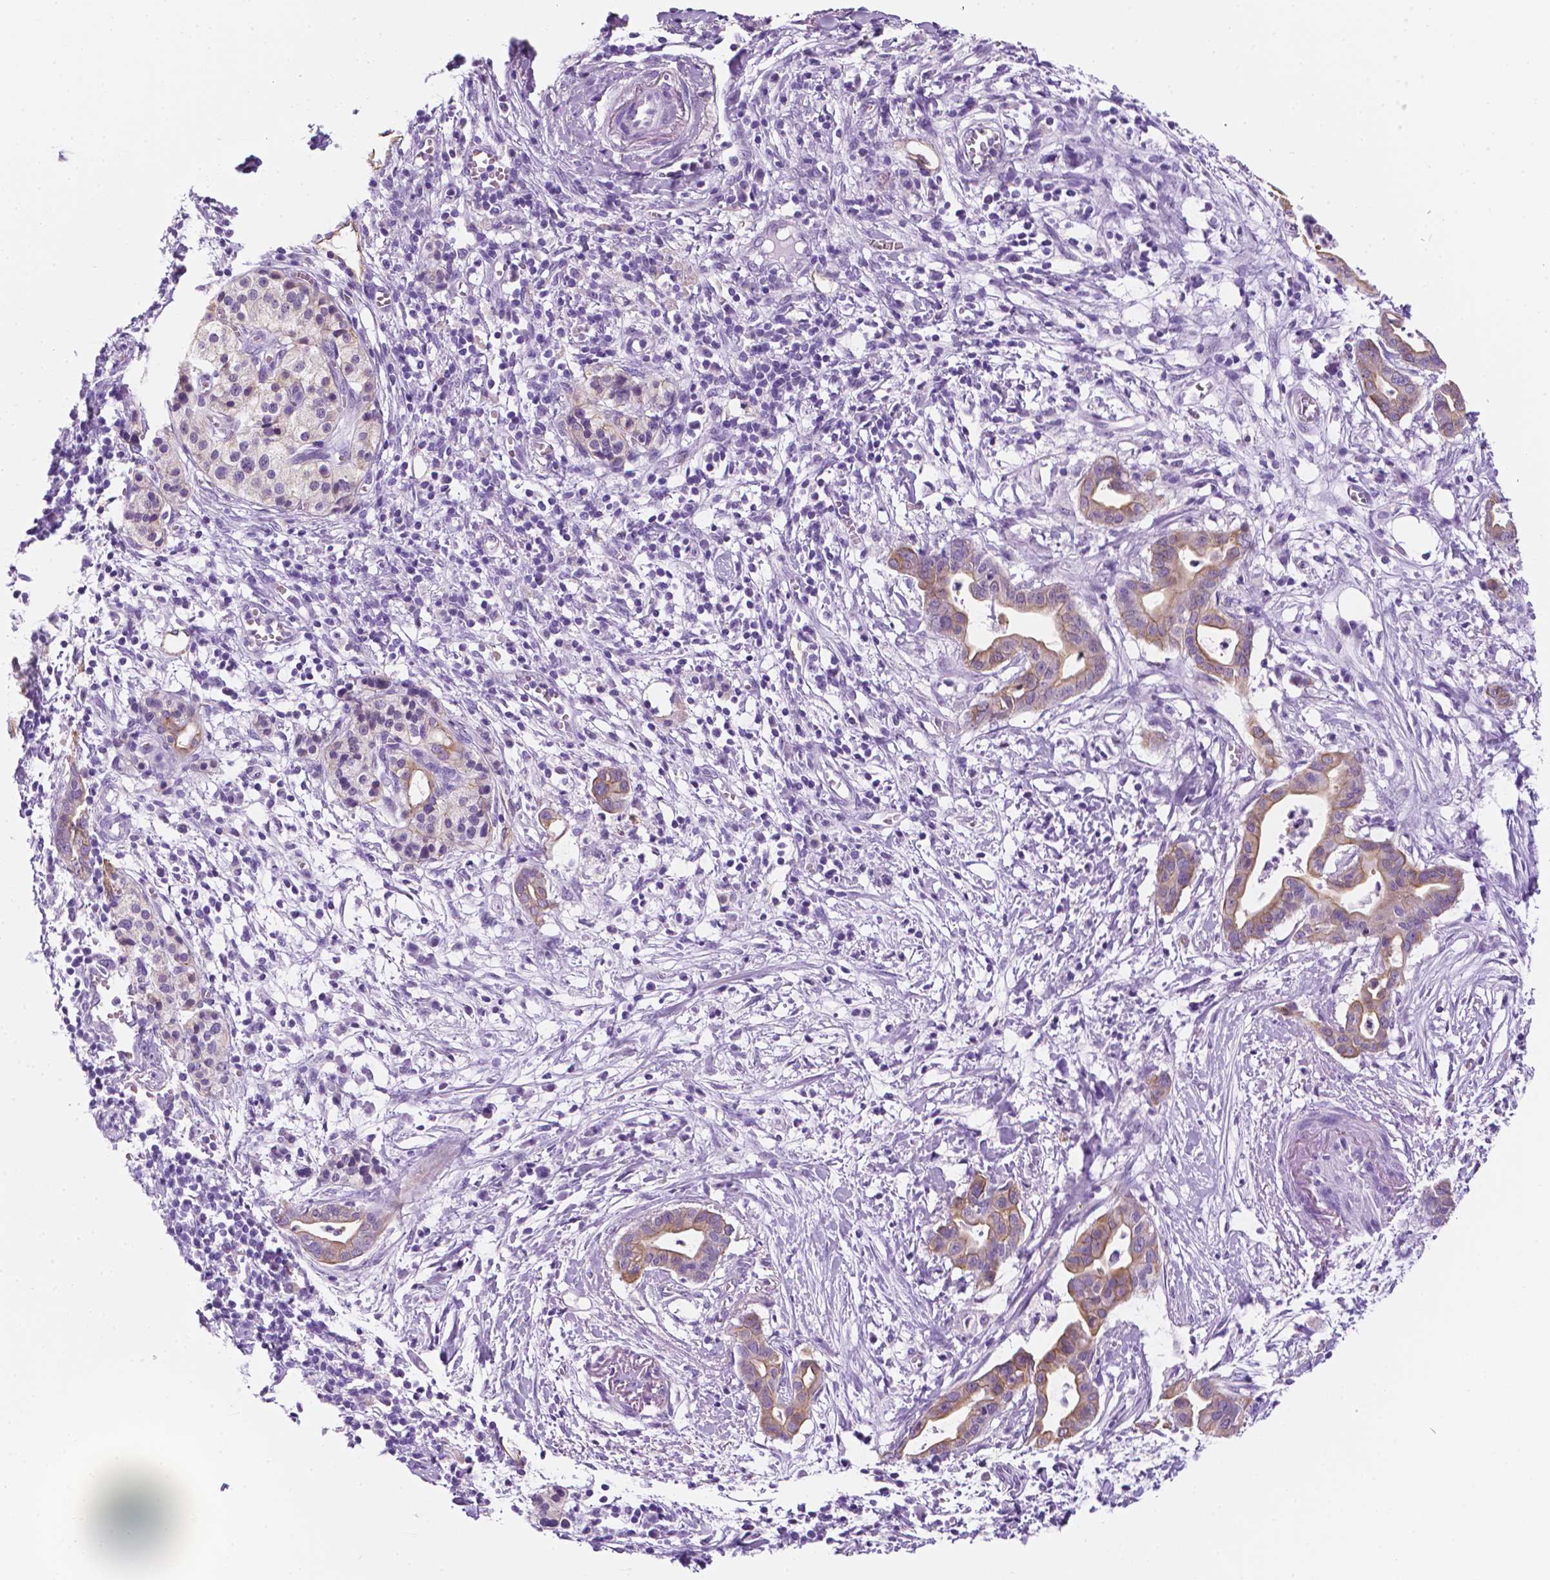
{"staining": {"intensity": "moderate", "quantity": ">75%", "location": "cytoplasmic/membranous"}, "tissue": "pancreatic cancer", "cell_type": "Tumor cells", "image_type": "cancer", "snomed": [{"axis": "morphology", "description": "Adenocarcinoma, NOS"}, {"axis": "topography", "description": "Pancreas"}], "caption": "Immunohistochemistry (IHC) (DAB) staining of human adenocarcinoma (pancreatic) displays moderate cytoplasmic/membranous protein positivity in approximately >75% of tumor cells. (DAB (3,3'-diaminobenzidine) IHC, brown staining for protein, blue staining for nuclei).", "gene": "PPL", "patient": {"sex": "male", "age": 61}}